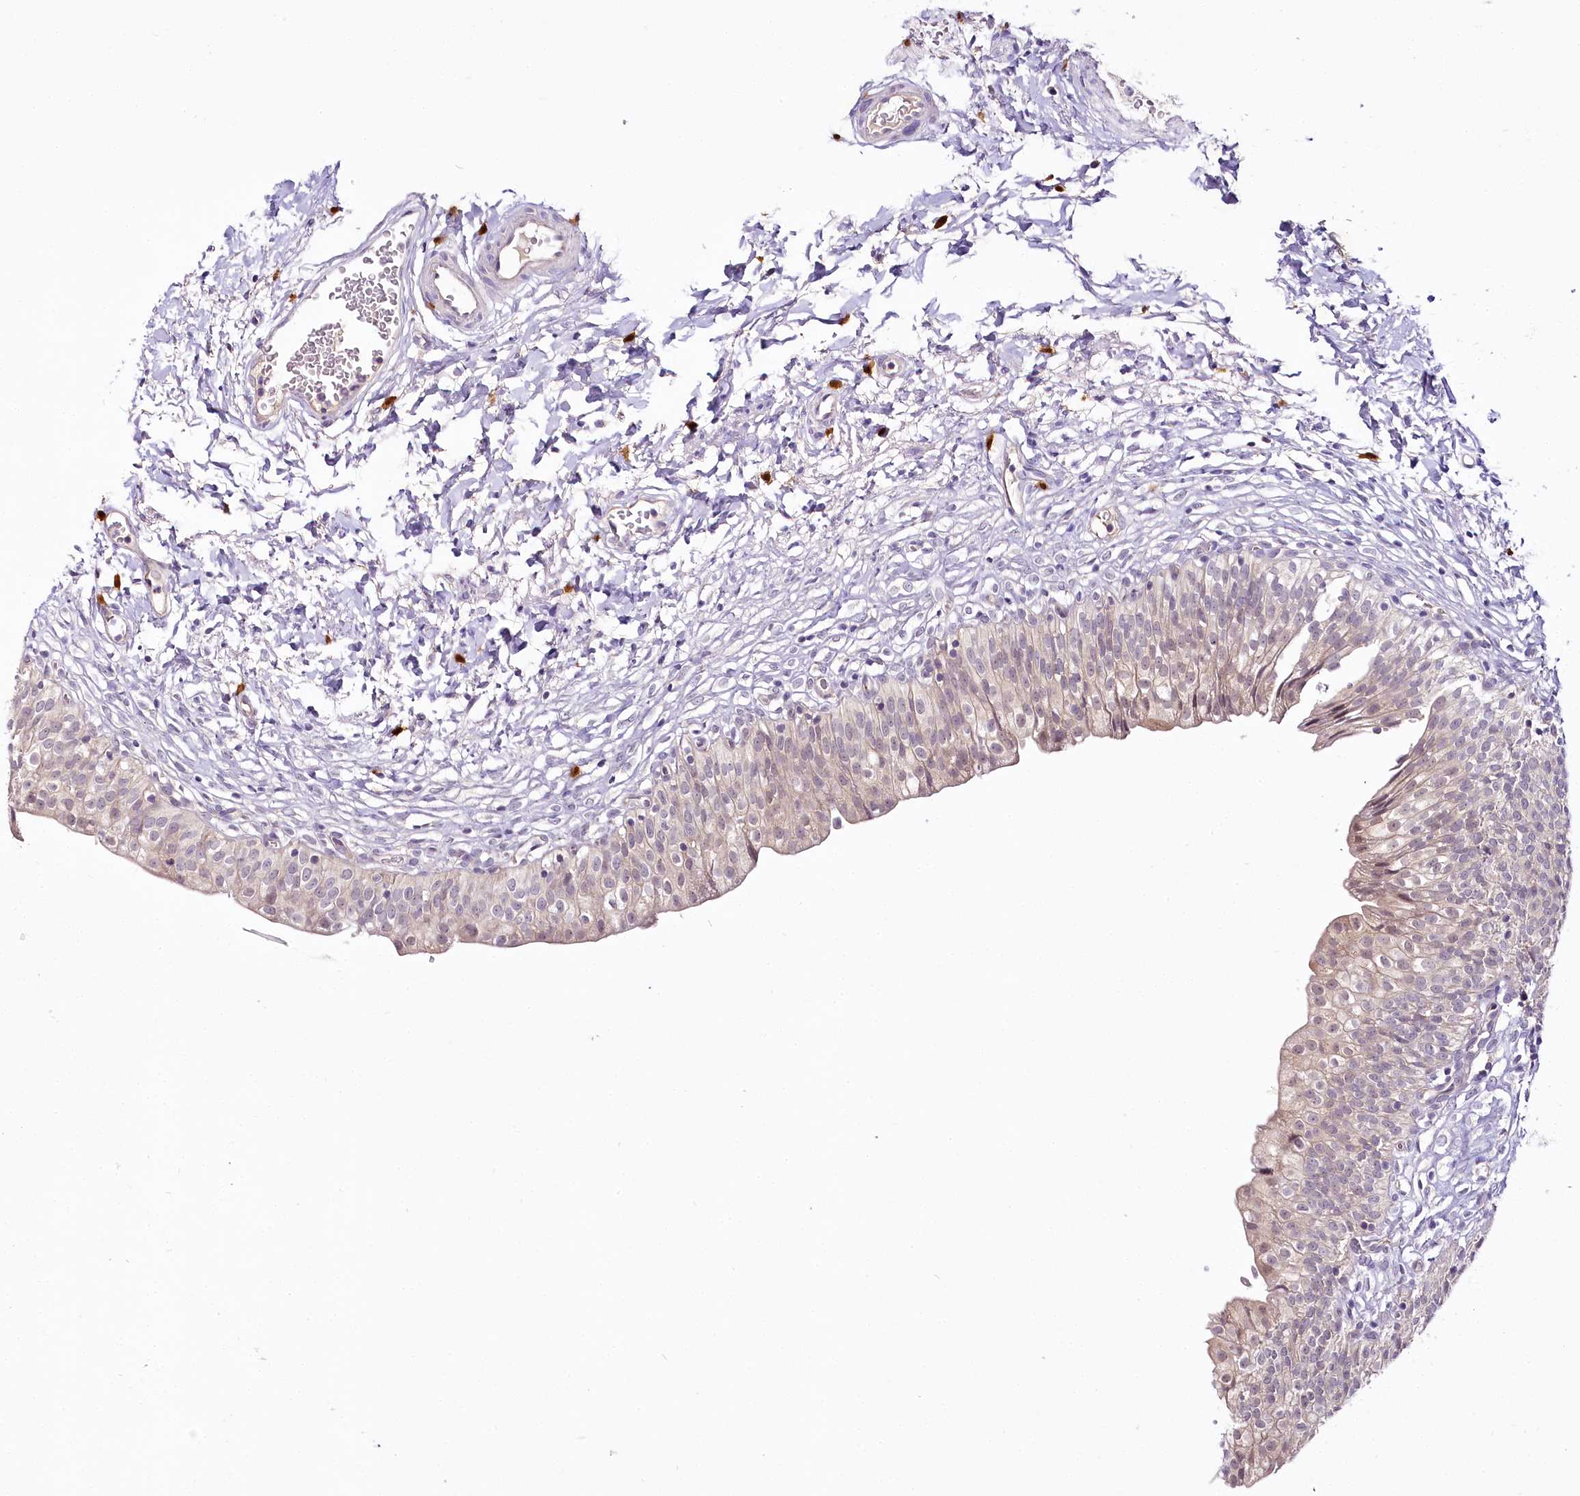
{"staining": {"intensity": "weak", "quantity": ">75%", "location": "cytoplasmic/membranous,nuclear"}, "tissue": "urinary bladder", "cell_type": "Urothelial cells", "image_type": "normal", "snomed": [{"axis": "morphology", "description": "Normal tissue, NOS"}, {"axis": "topography", "description": "Urinary bladder"}], "caption": "Weak cytoplasmic/membranous,nuclear staining is present in about >75% of urothelial cells in normal urinary bladder.", "gene": "VWA5A", "patient": {"sex": "male", "age": 55}}